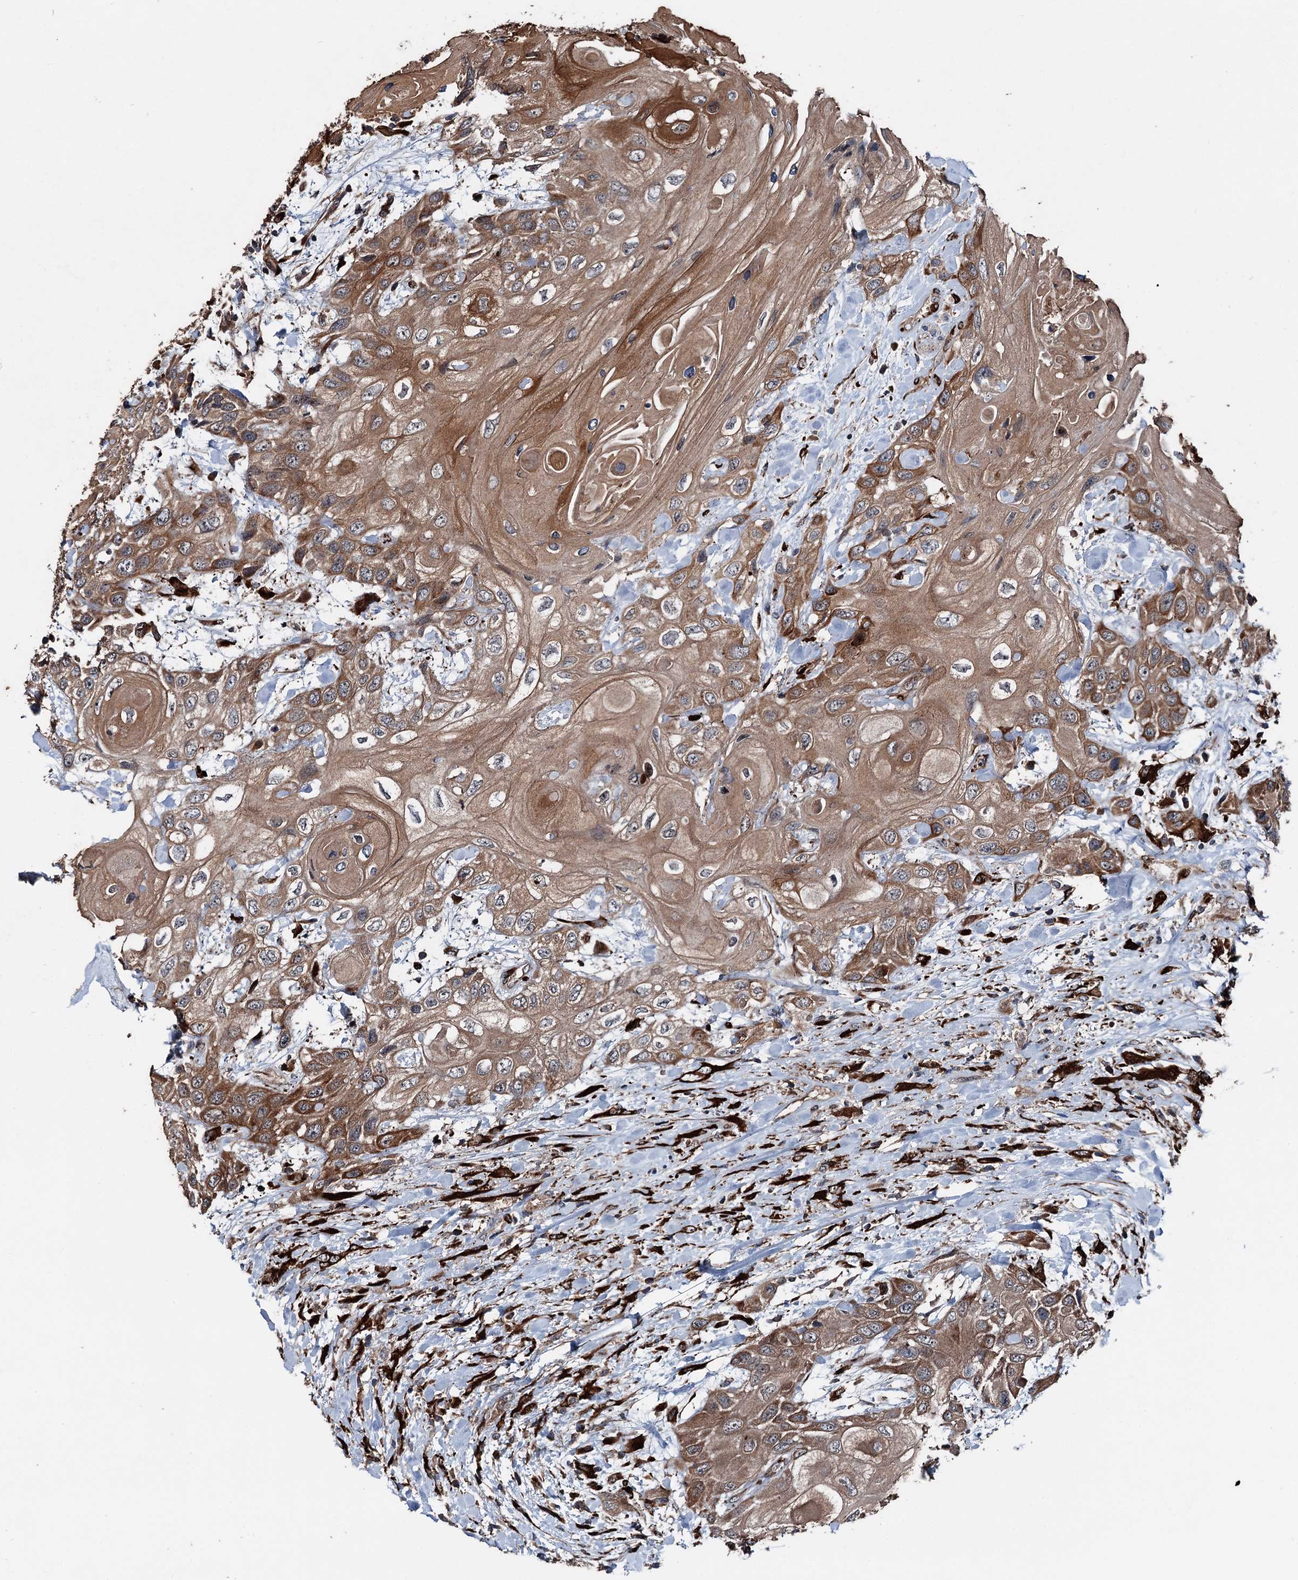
{"staining": {"intensity": "moderate", "quantity": ">75%", "location": "cytoplasmic/membranous"}, "tissue": "head and neck cancer", "cell_type": "Tumor cells", "image_type": "cancer", "snomed": [{"axis": "morphology", "description": "Squamous cell carcinoma, NOS"}, {"axis": "topography", "description": "Head-Neck"}], "caption": "High-magnification brightfield microscopy of head and neck squamous cell carcinoma stained with DAB (3,3'-diaminobenzidine) (brown) and counterstained with hematoxylin (blue). tumor cells exhibit moderate cytoplasmic/membranous staining is appreciated in about>75% of cells.", "gene": "DDIAS", "patient": {"sex": "female", "age": 43}}